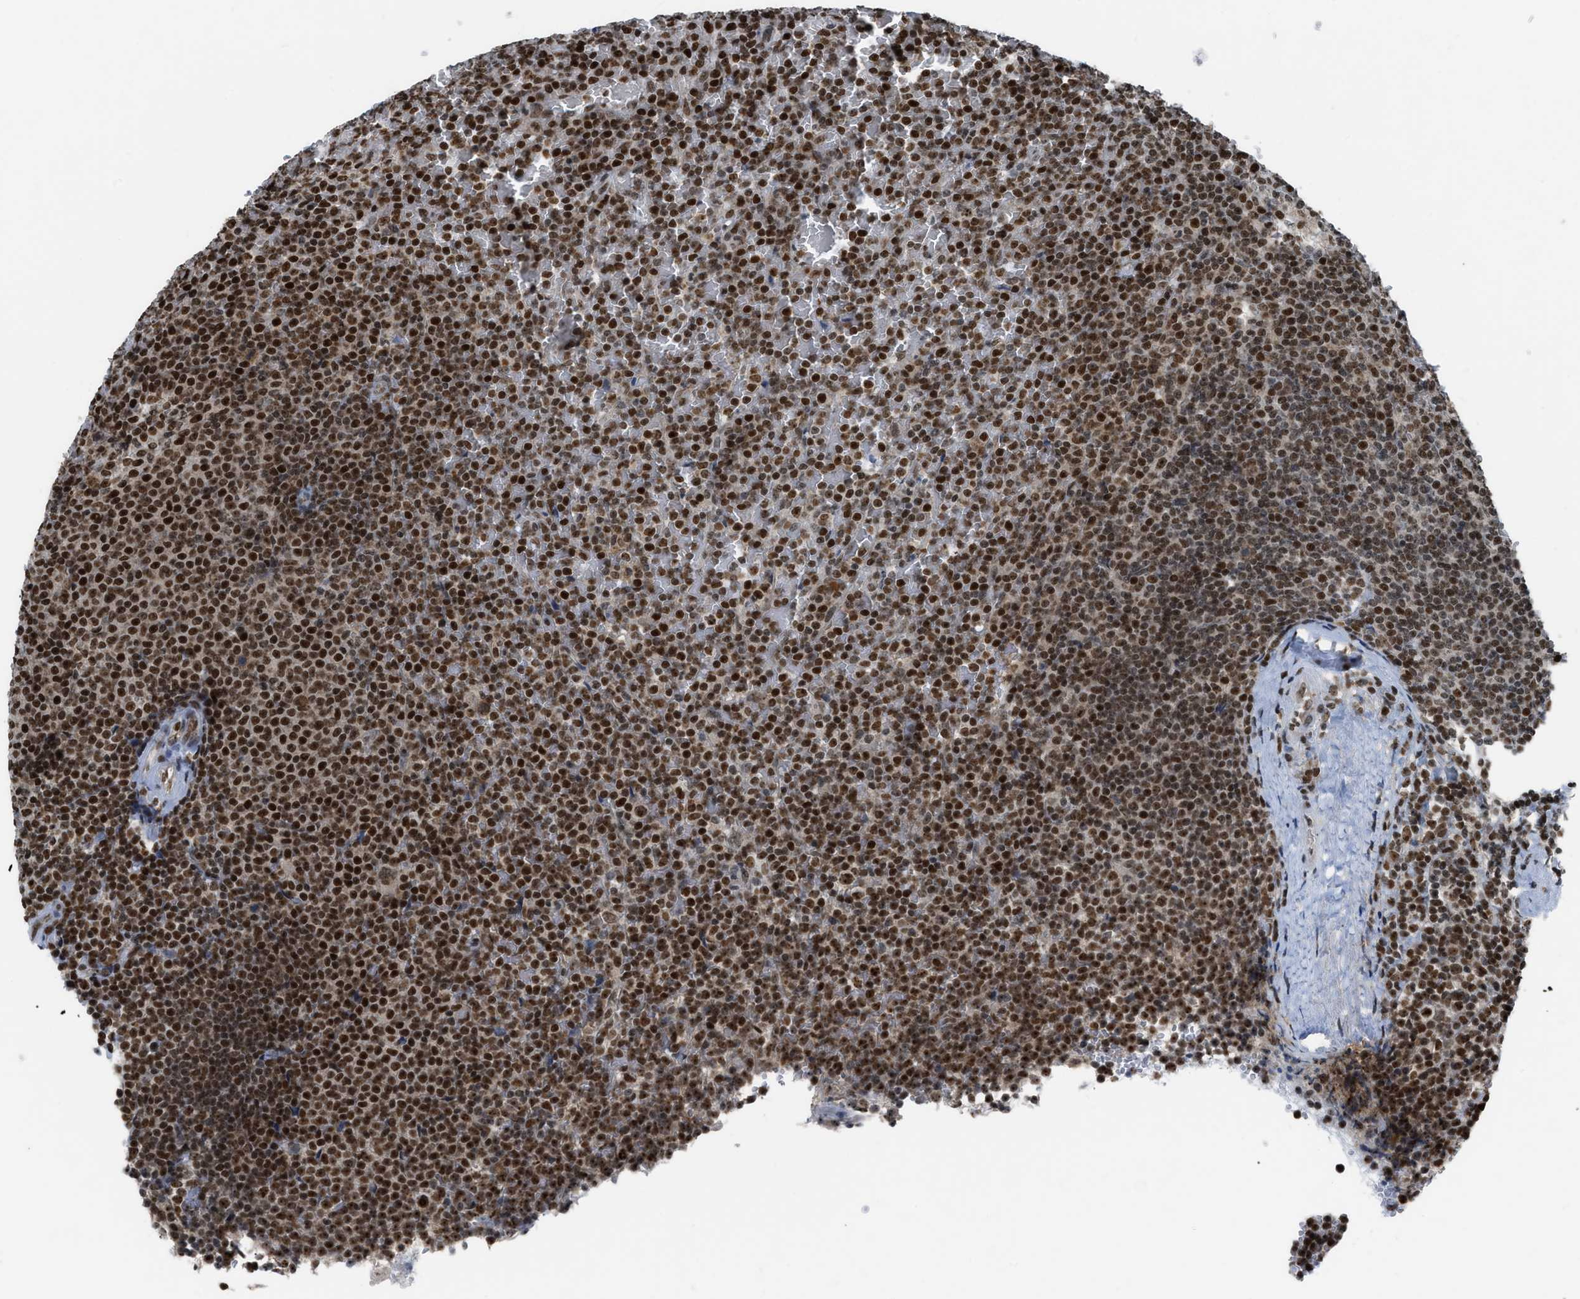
{"staining": {"intensity": "strong", "quantity": ">75%", "location": "nuclear"}, "tissue": "lymphoma", "cell_type": "Tumor cells", "image_type": "cancer", "snomed": [{"axis": "morphology", "description": "Malignant lymphoma, non-Hodgkin's type, Low grade"}, {"axis": "topography", "description": "Spleen"}], "caption": "Immunohistochemistry histopathology image of neoplastic tissue: malignant lymphoma, non-Hodgkin's type (low-grade) stained using immunohistochemistry displays high levels of strong protein expression localized specifically in the nuclear of tumor cells, appearing as a nuclear brown color.", "gene": "RAD51B", "patient": {"sex": "female", "age": 77}}